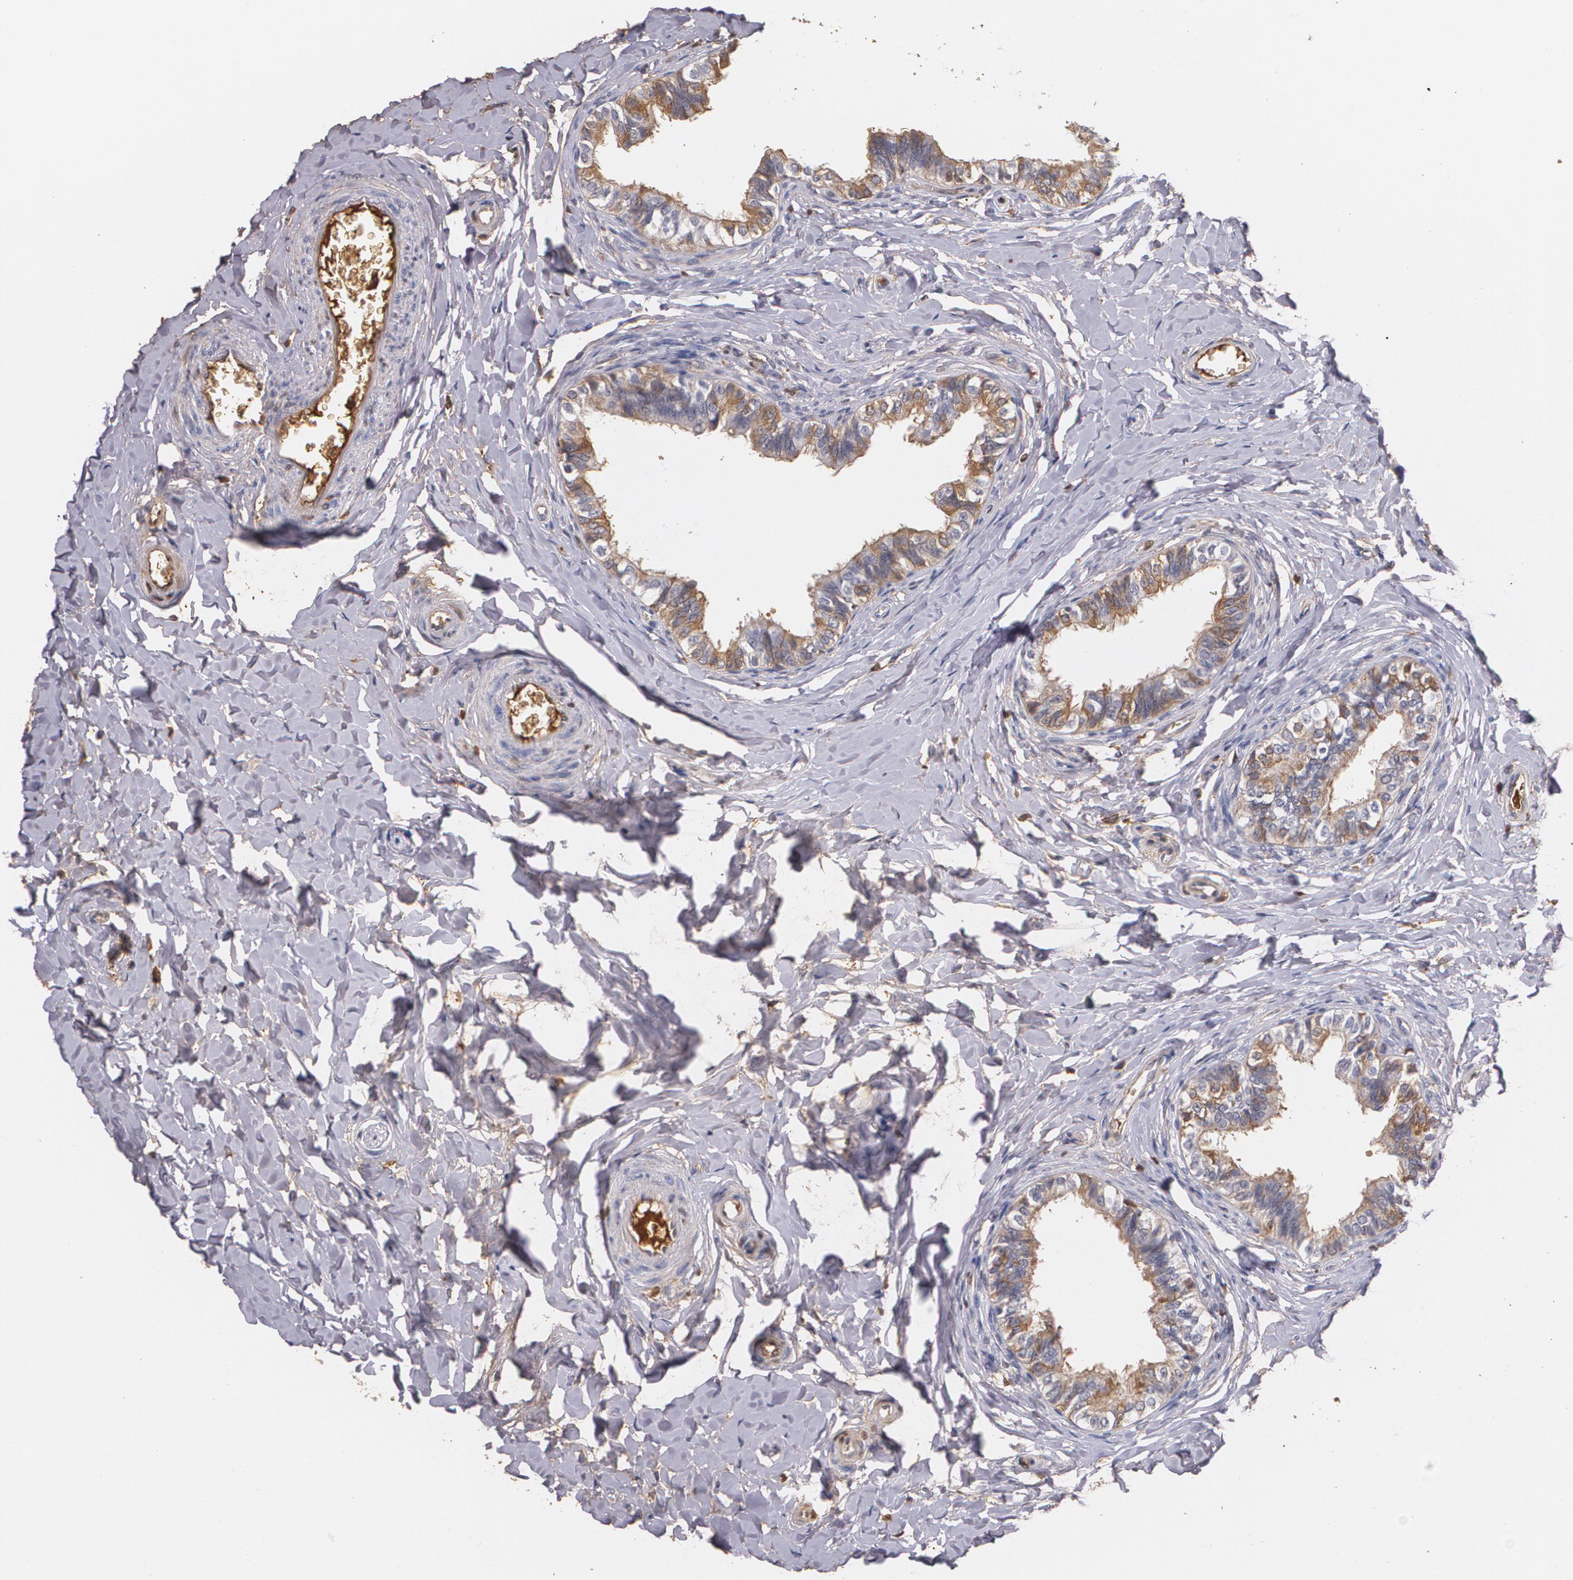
{"staining": {"intensity": "moderate", "quantity": ">75%", "location": "cytoplasmic/membranous"}, "tissue": "epididymis", "cell_type": "Glandular cells", "image_type": "normal", "snomed": [{"axis": "morphology", "description": "Normal tissue, NOS"}, {"axis": "topography", "description": "Soft tissue"}, {"axis": "topography", "description": "Epididymis"}], "caption": "Approximately >75% of glandular cells in unremarkable epididymis show moderate cytoplasmic/membranous protein positivity as visualized by brown immunohistochemical staining.", "gene": "PTS", "patient": {"sex": "male", "age": 26}}